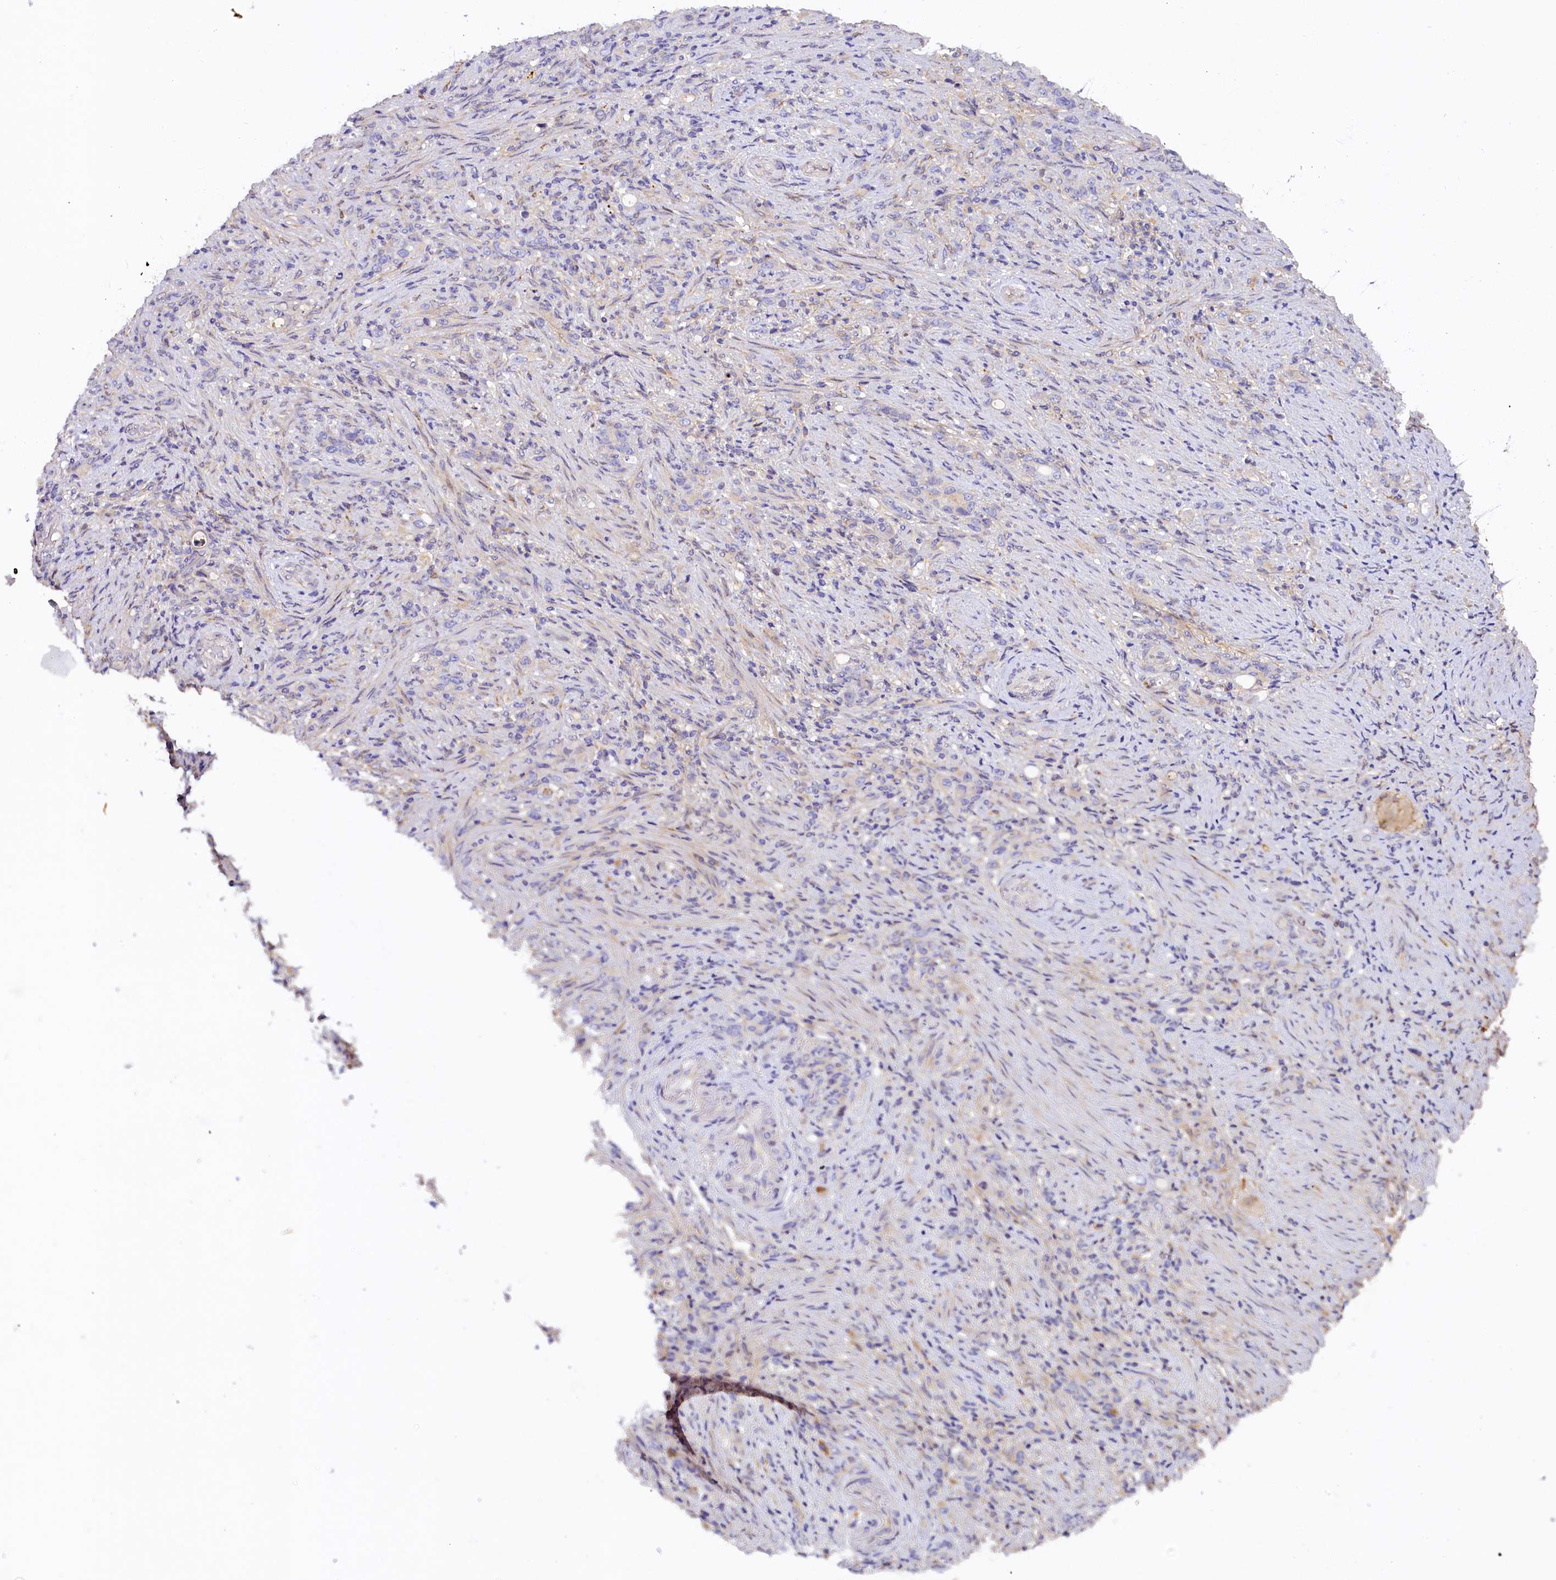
{"staining": {"intensity": "negative", "quantity": "none", "location": "none"}, "tissue": "stomach cancer", "cell_type": "Tumor cells", "image_type": "cancer", "snomed": [{"axis": "morphology", "description": "Adenocarcinoma, NOS"}, {"axis": "topography", "description": "Stomach"}], "caption": "This is an immunohistochemistry histopathology image of stomach adenocarcinoma. There is no staining in tumor cells.", "gene": "KATNB1", "patient": {"sex": "female", "age": 79}}